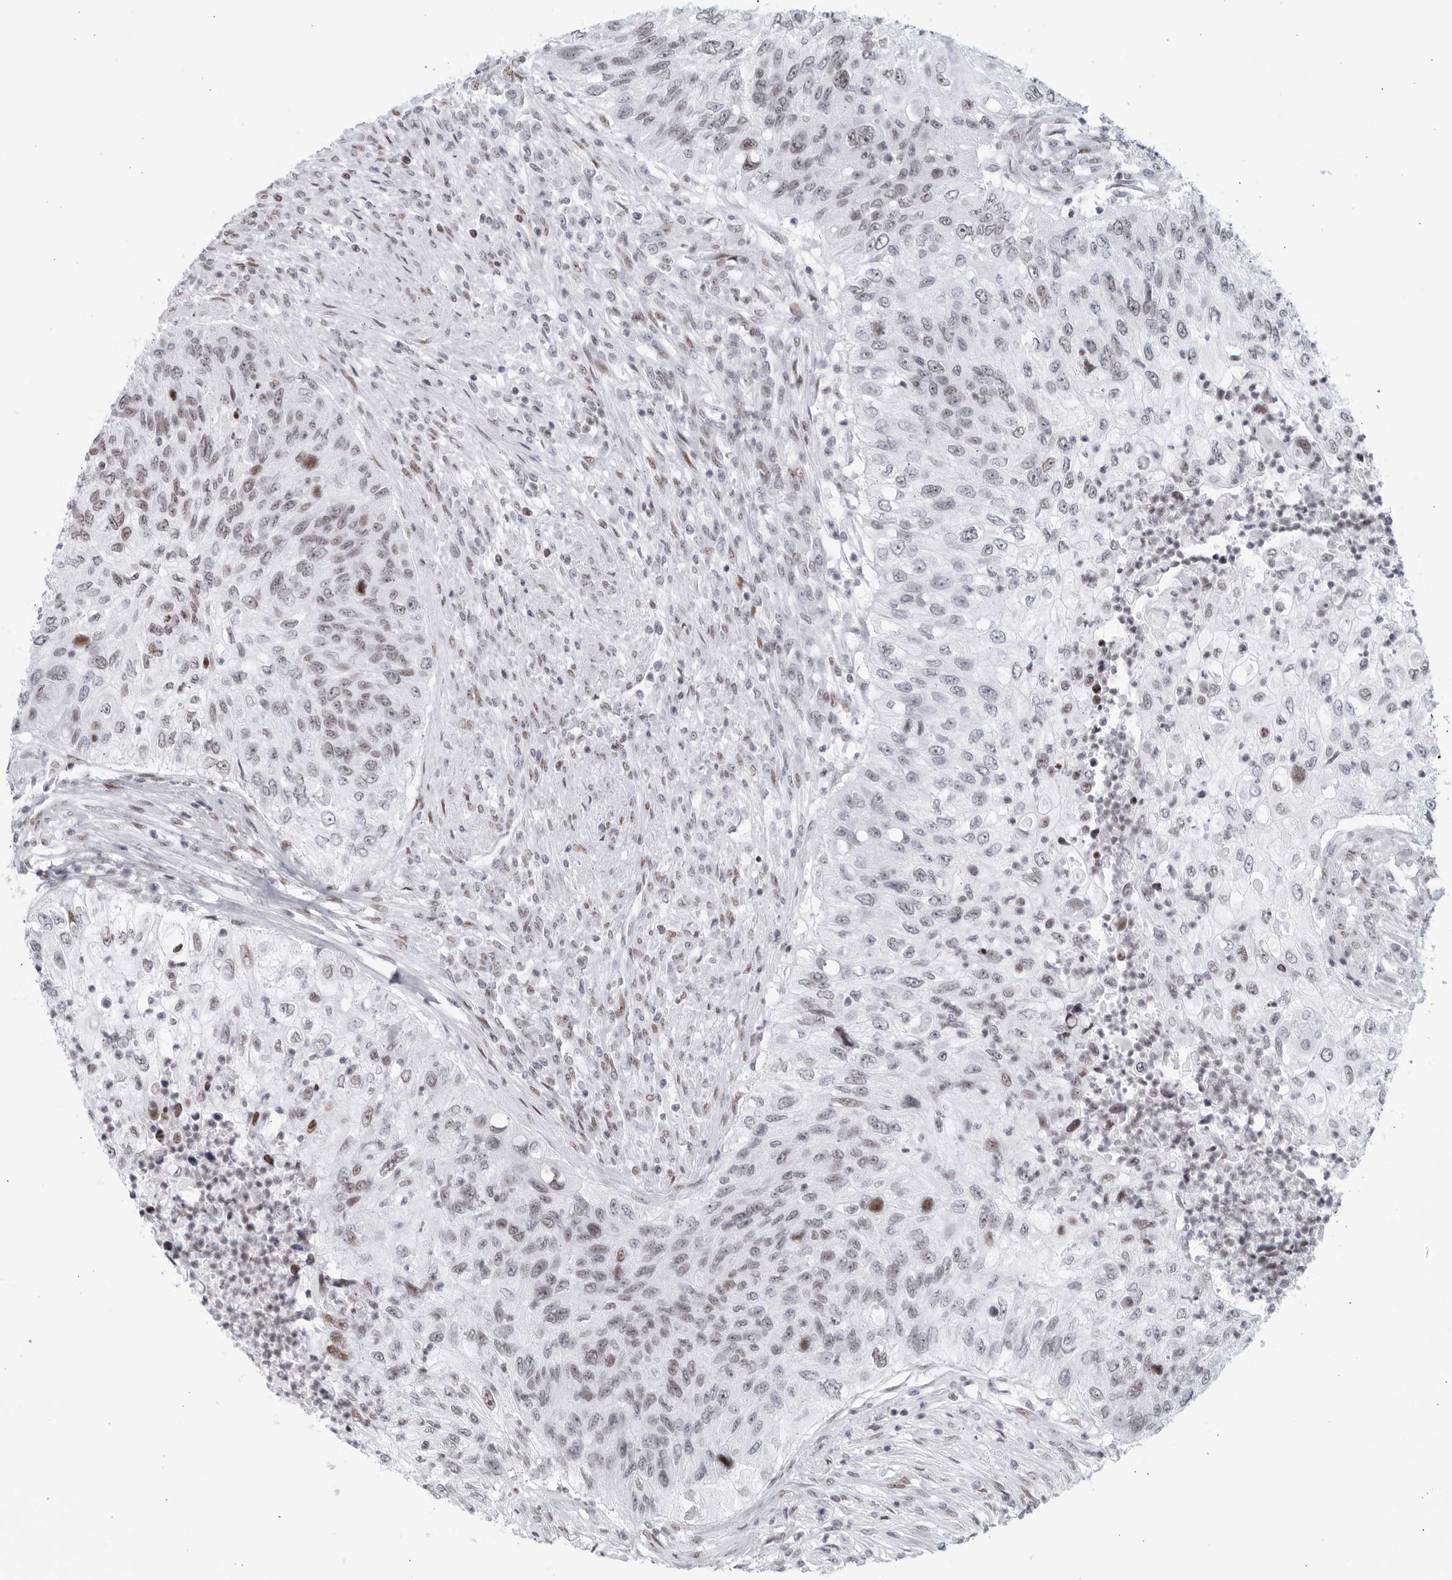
{"staining": {"intensity": "moderate", "quantity": "<25%", "location": "nuclear"}, "tissue": "urothelial cancer", "cell_type": "Tumor cells", "image_type": "cancer", "snomed": [{"axis": "morphology", "description": "Urothelial carcinoma, High grade"}, {"axis": "topography", "description": "Urinary bladder"}], "caption": "Urothelial cancer stained for a protein exhibits moderate nuclear positivity in tumor cells.", "gene": "HP1BP3", "patient": {"sex": "female", "age": 60}}